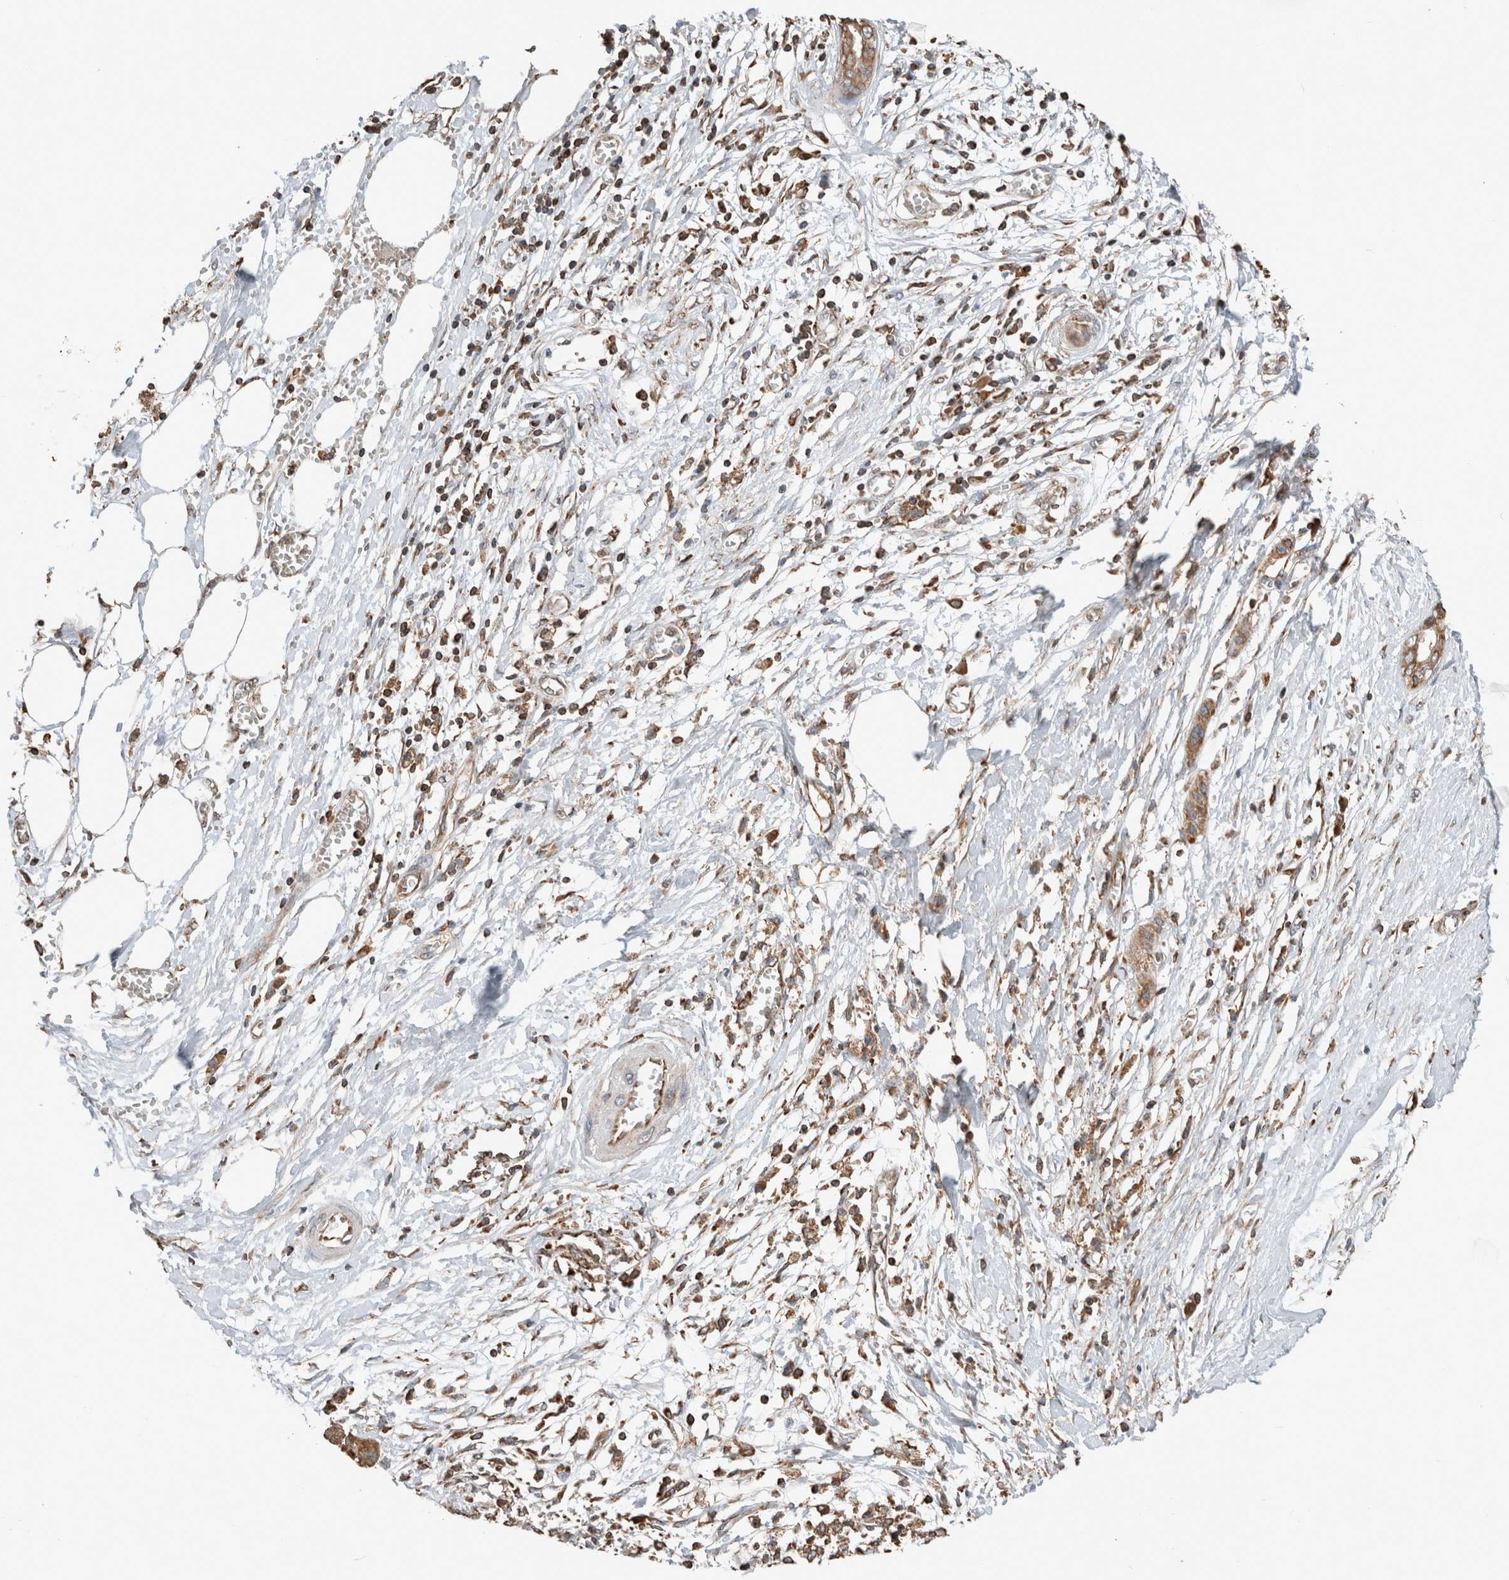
{"staining": {"intensity": "moderate", "quantity": ">75%", "location": "cytoplasmic/membranous"}, "tissue": "pancreatic cancer", "cell_type": "Tumor cells", "image_type": "cancer", "snomed": [{"axis": "morphology", "description": "Adenocarcinoma, NOS"}, {"axis": "topography", "description": "Pancreas"}], "caption": "A brown stain shows moderate cytoplasmic/membranous expression of a protein in human pancreatic adenocarcinoma tumor cells. (Stains: DAB in brown, nuclei in blue, Microscopy: brightfield microscopy at high magnification).", "gene": "ERAP2", "patient": {"sex": "male", "age": 56}}